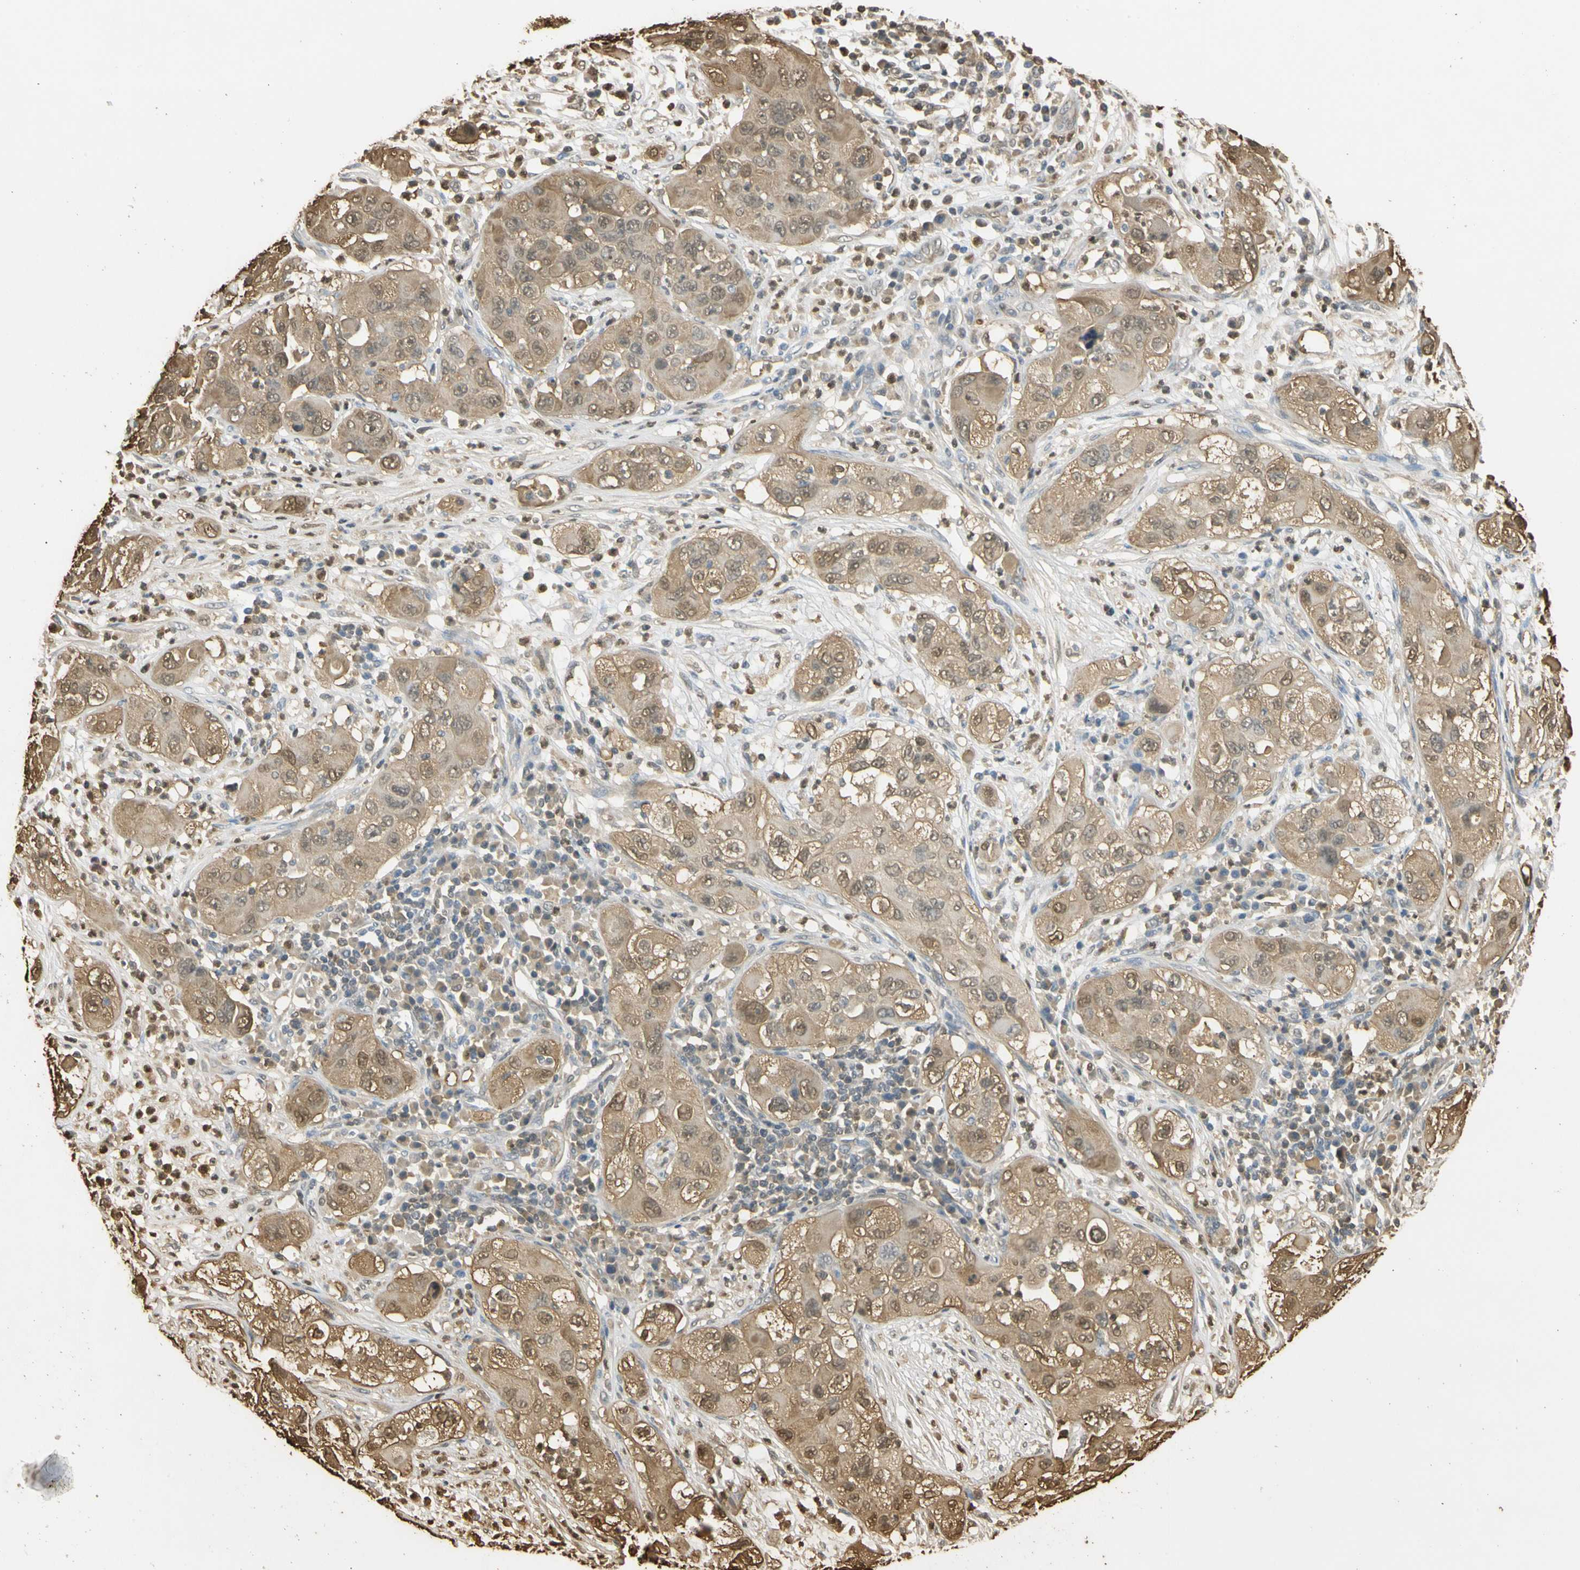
{"staining": {"intensity": "moderate", "quantity": ">75%", "location": "cytoplasmic/membranous,nuclear"}, "tissue": "pancreatic cancer", "cell_type": "Tumor cells", "image_type": "cancer", "snomed": [{"axis": "morphology", "description": "Adenocarcinoma, NOS"}, {"axis": "topography", "description": "Pancreas"}], "caption": "The histopathology image displays staining of pancreatic cancer (adenocarcinoma), revealing moderate cytoplasmic/membranous and nuclear protein positivity (brown color) within tumor cells.", "gene": "S100A6", "patient": {"sex": "female", "age": 78}}